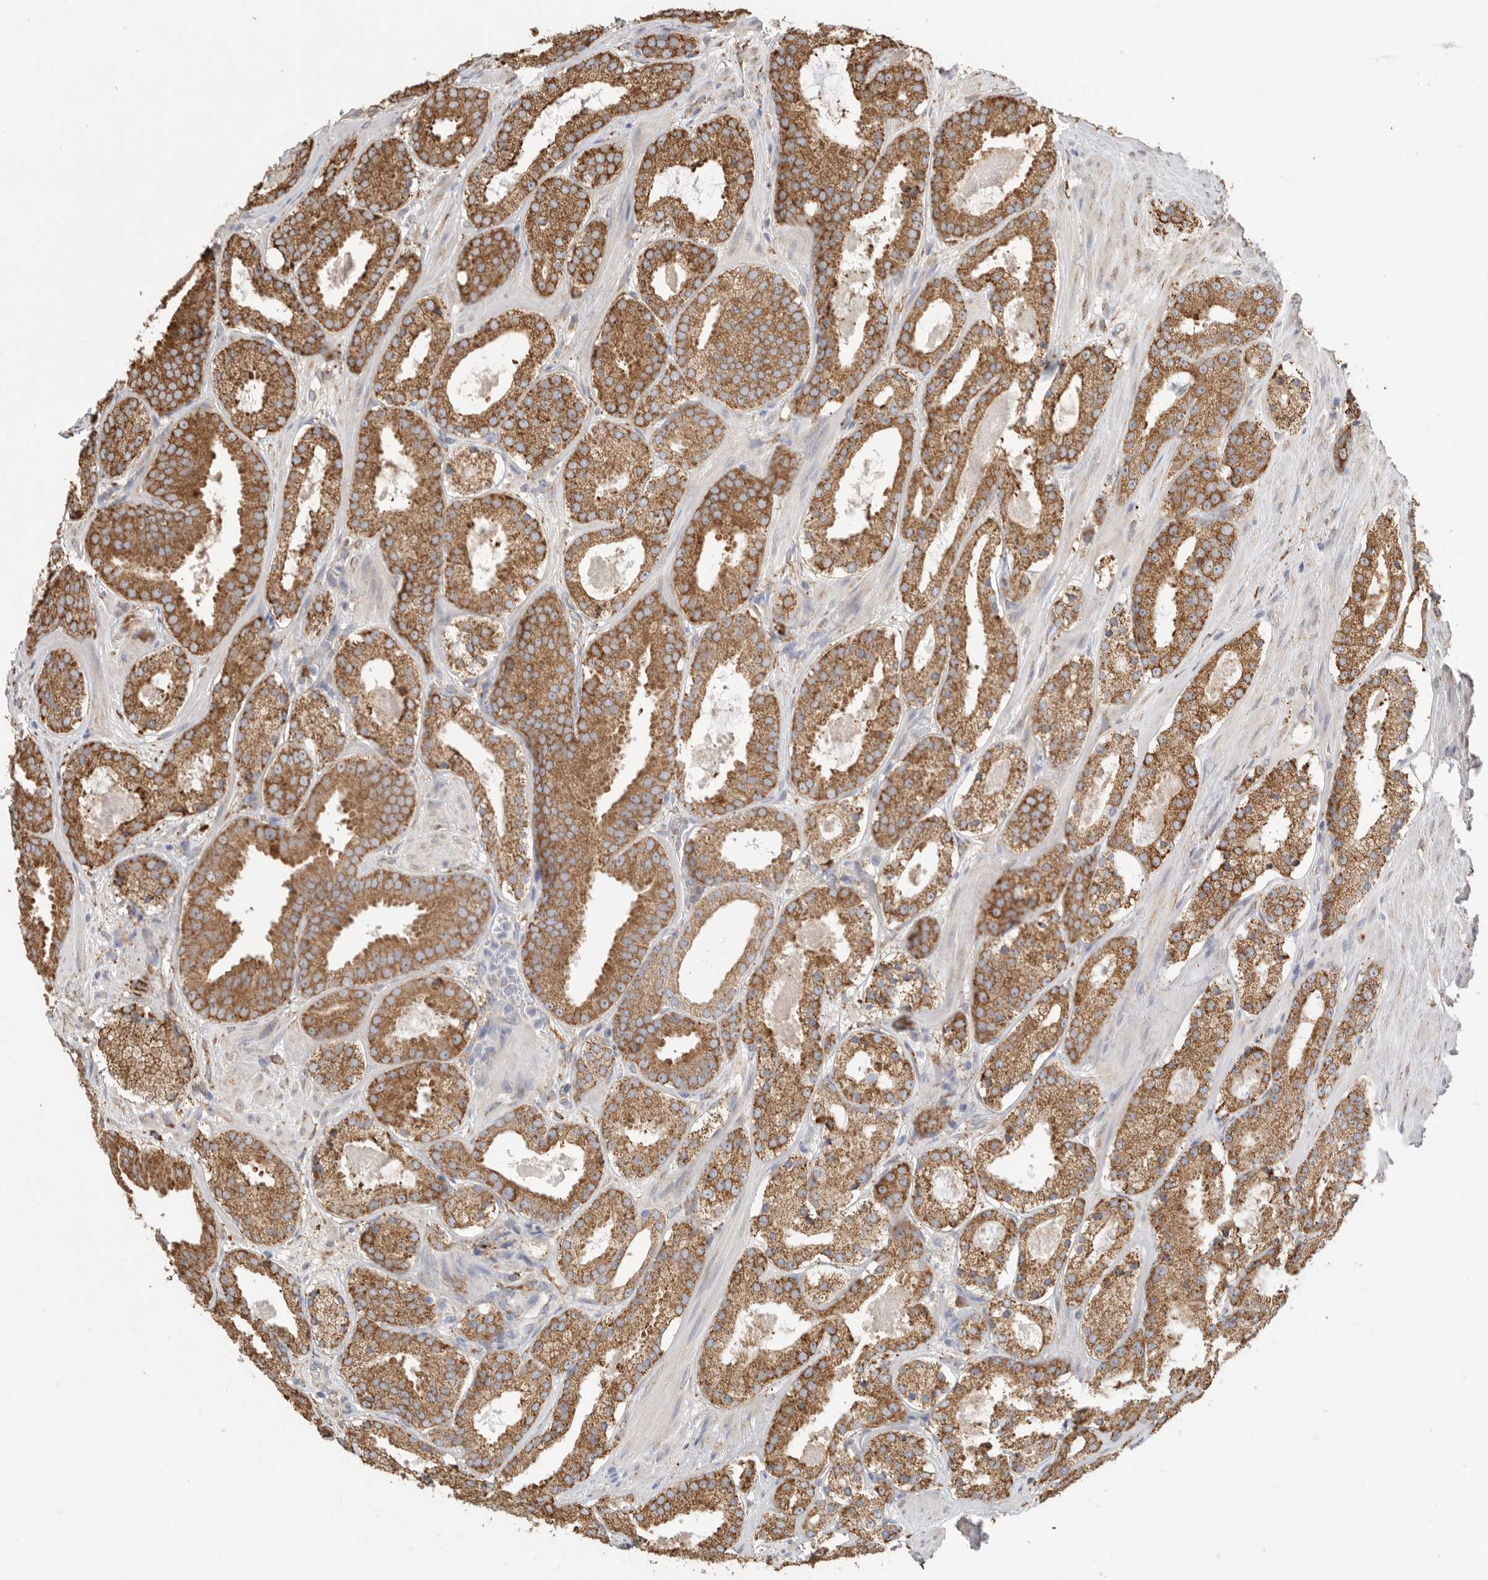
{"staining": {"intensity": "strong", "quantity": ">75%", "location": "cytoplasmic/membranous"}, "tissue": "prostate cancer", "cell_type": "Tumor cells", "image_type": "cancer", "snomed": [{"axis": "morphology", "description": "Adenocarcinoma, Low grade"}, {"axis": "topography", "description": "Prostate"}], "caption": "Immunohistochemical staining of prostate low-grade adenocarcinoma exhibits strong cytoplasmic/membranous protein positivity in about >75% of tumor cells. (Brightfield microscopy of DAB IHC at high magnification).", "gene": "BLOC1S5", "patient": {"sex": "male", "age": 69}}